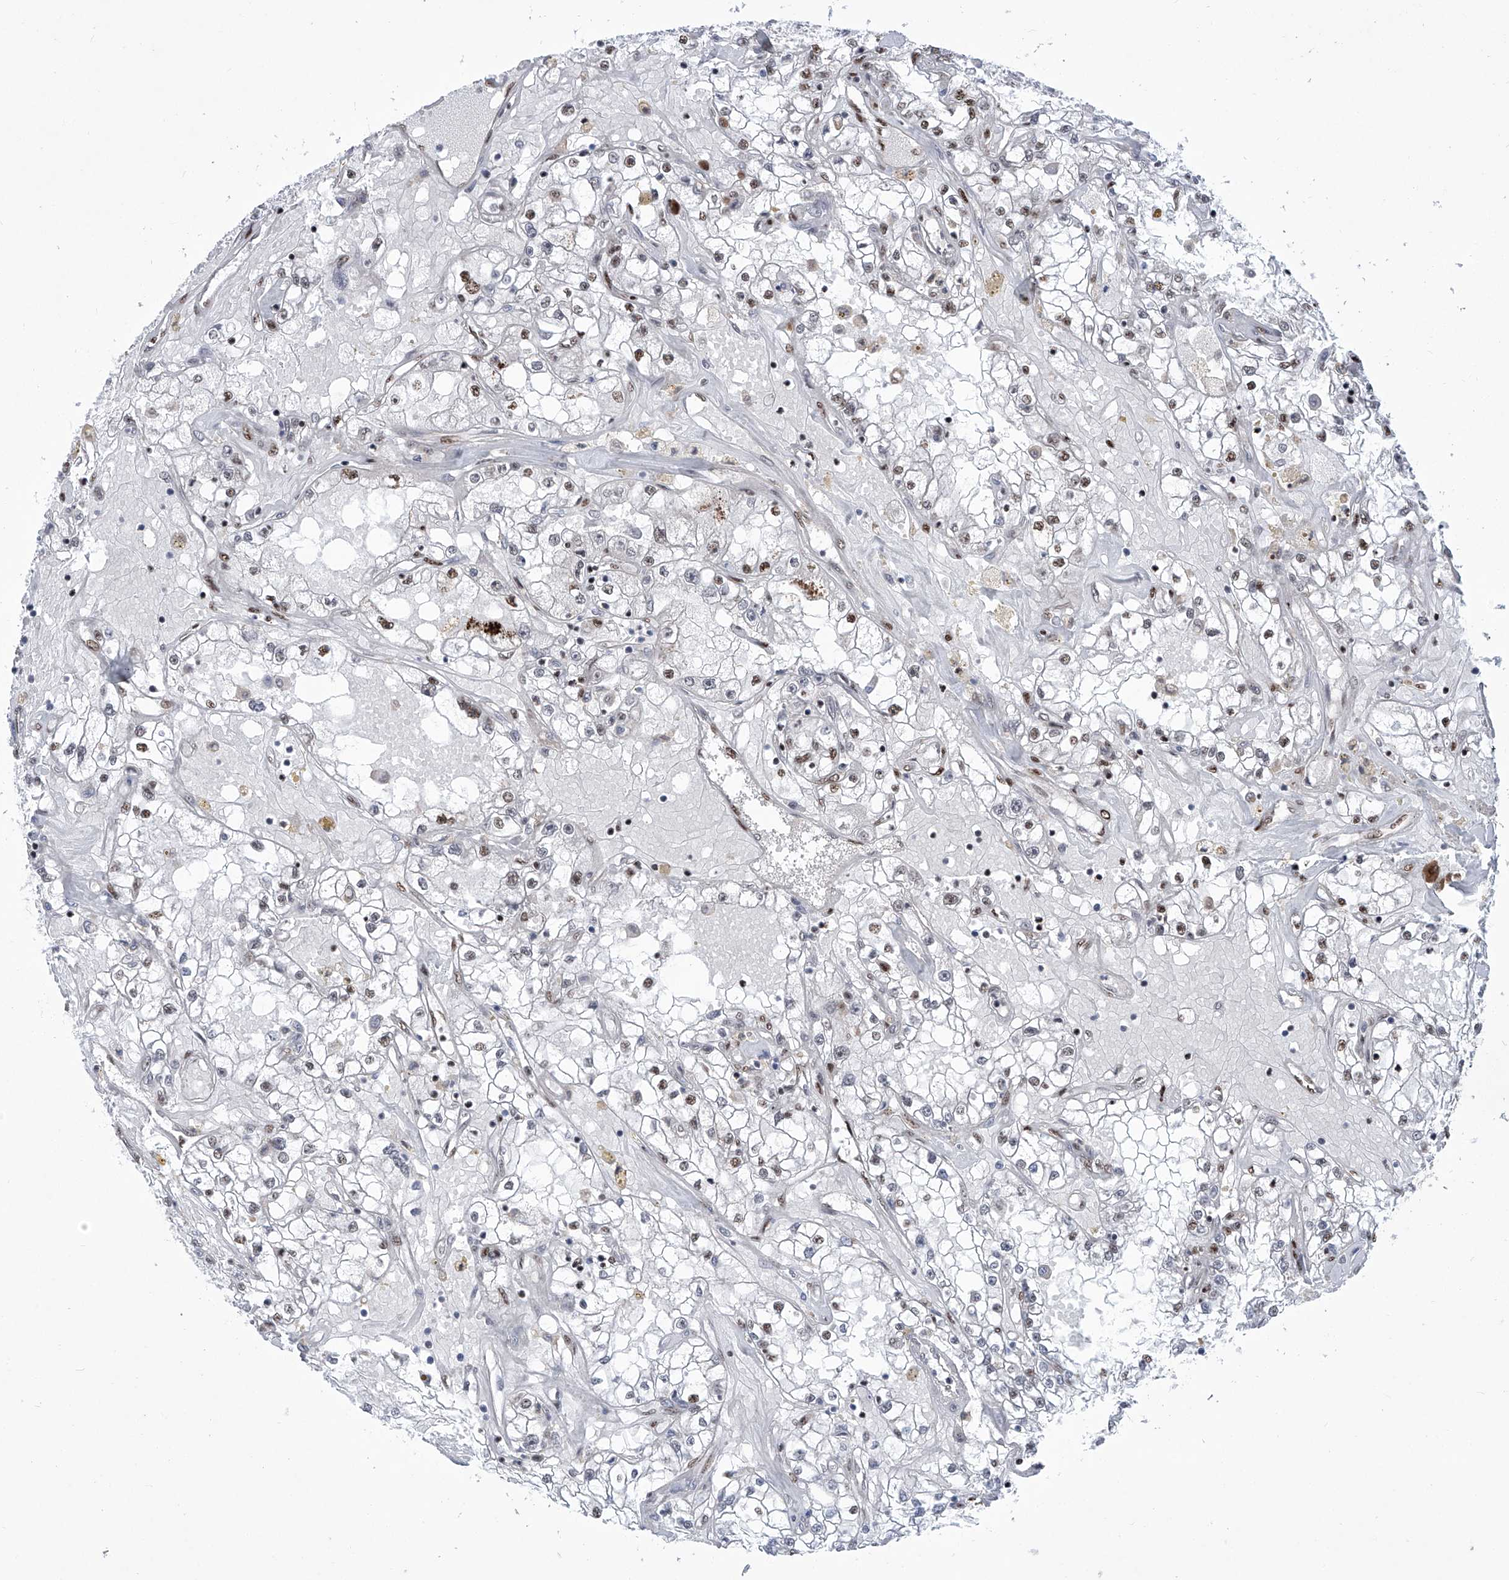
{"staining": {"intensity": "weak", "quantity": "<25%", "location": "nuclear"}, "tissue": "renal cancer", "cell_type": "Tumor cells", "image_type": "cancer", "snomed": [{"axis": "morphology", "description": "Adenocarcinoma, NOS"}, {"axis": "topography", "description": "Kidney"}], "caption": "Immunohistochemistry (IHC) image of neoplastic tissue: human renal adenocarcinoma stained with DAB reveals no significant protein staining in tumor cells. The staining is performed using DAB brown chromogen with nuclei counter-stained in using hematoxylin.", "gene": "FBXL4", "patient": {"sex": "male", "age": 56}}